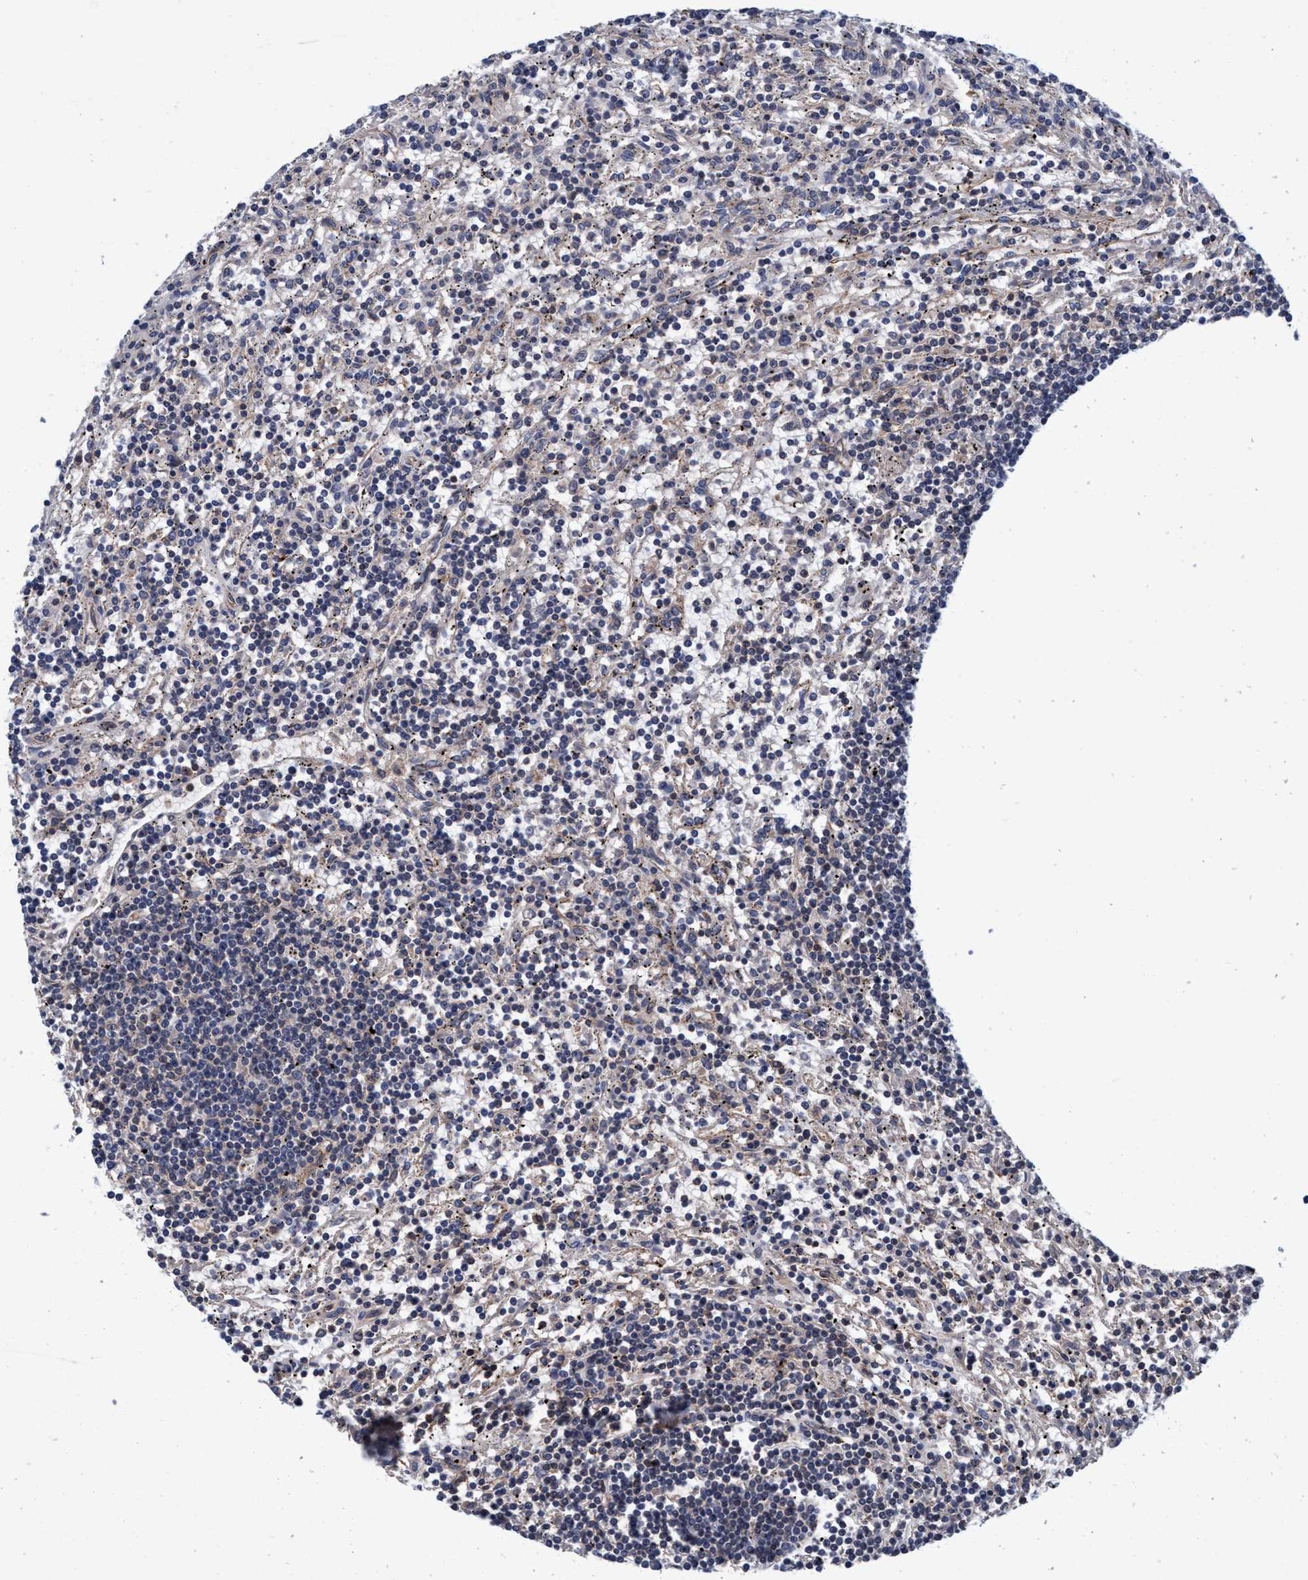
{"staining": {"intensity": "negative", "quantity": "none", "location": "none"}, "tissue": "lymphoma", "cell_type": "Tumor cells", "image_type": "cancer", "snomed": [{"axis": "morphology", "description": "Malignant lymphoma, non-Hodgkin's type, Low grade"}, {"axis": "topography", "description": "Spleen"}], "caption": "The immunohistochemistry image has no significant positivity in tumor cells of low-grade malignant lymphoma, non-Hodgkin's type tissue. (Stains: DAB (3,3'-diaminobenzidine) immunohistochemistry with hematoxylin counter stain, Microscopy: brightfield microscopy at high magnification).", "gene": "CALCOCO2", "patient": {"sex": "male", "age": 76}}